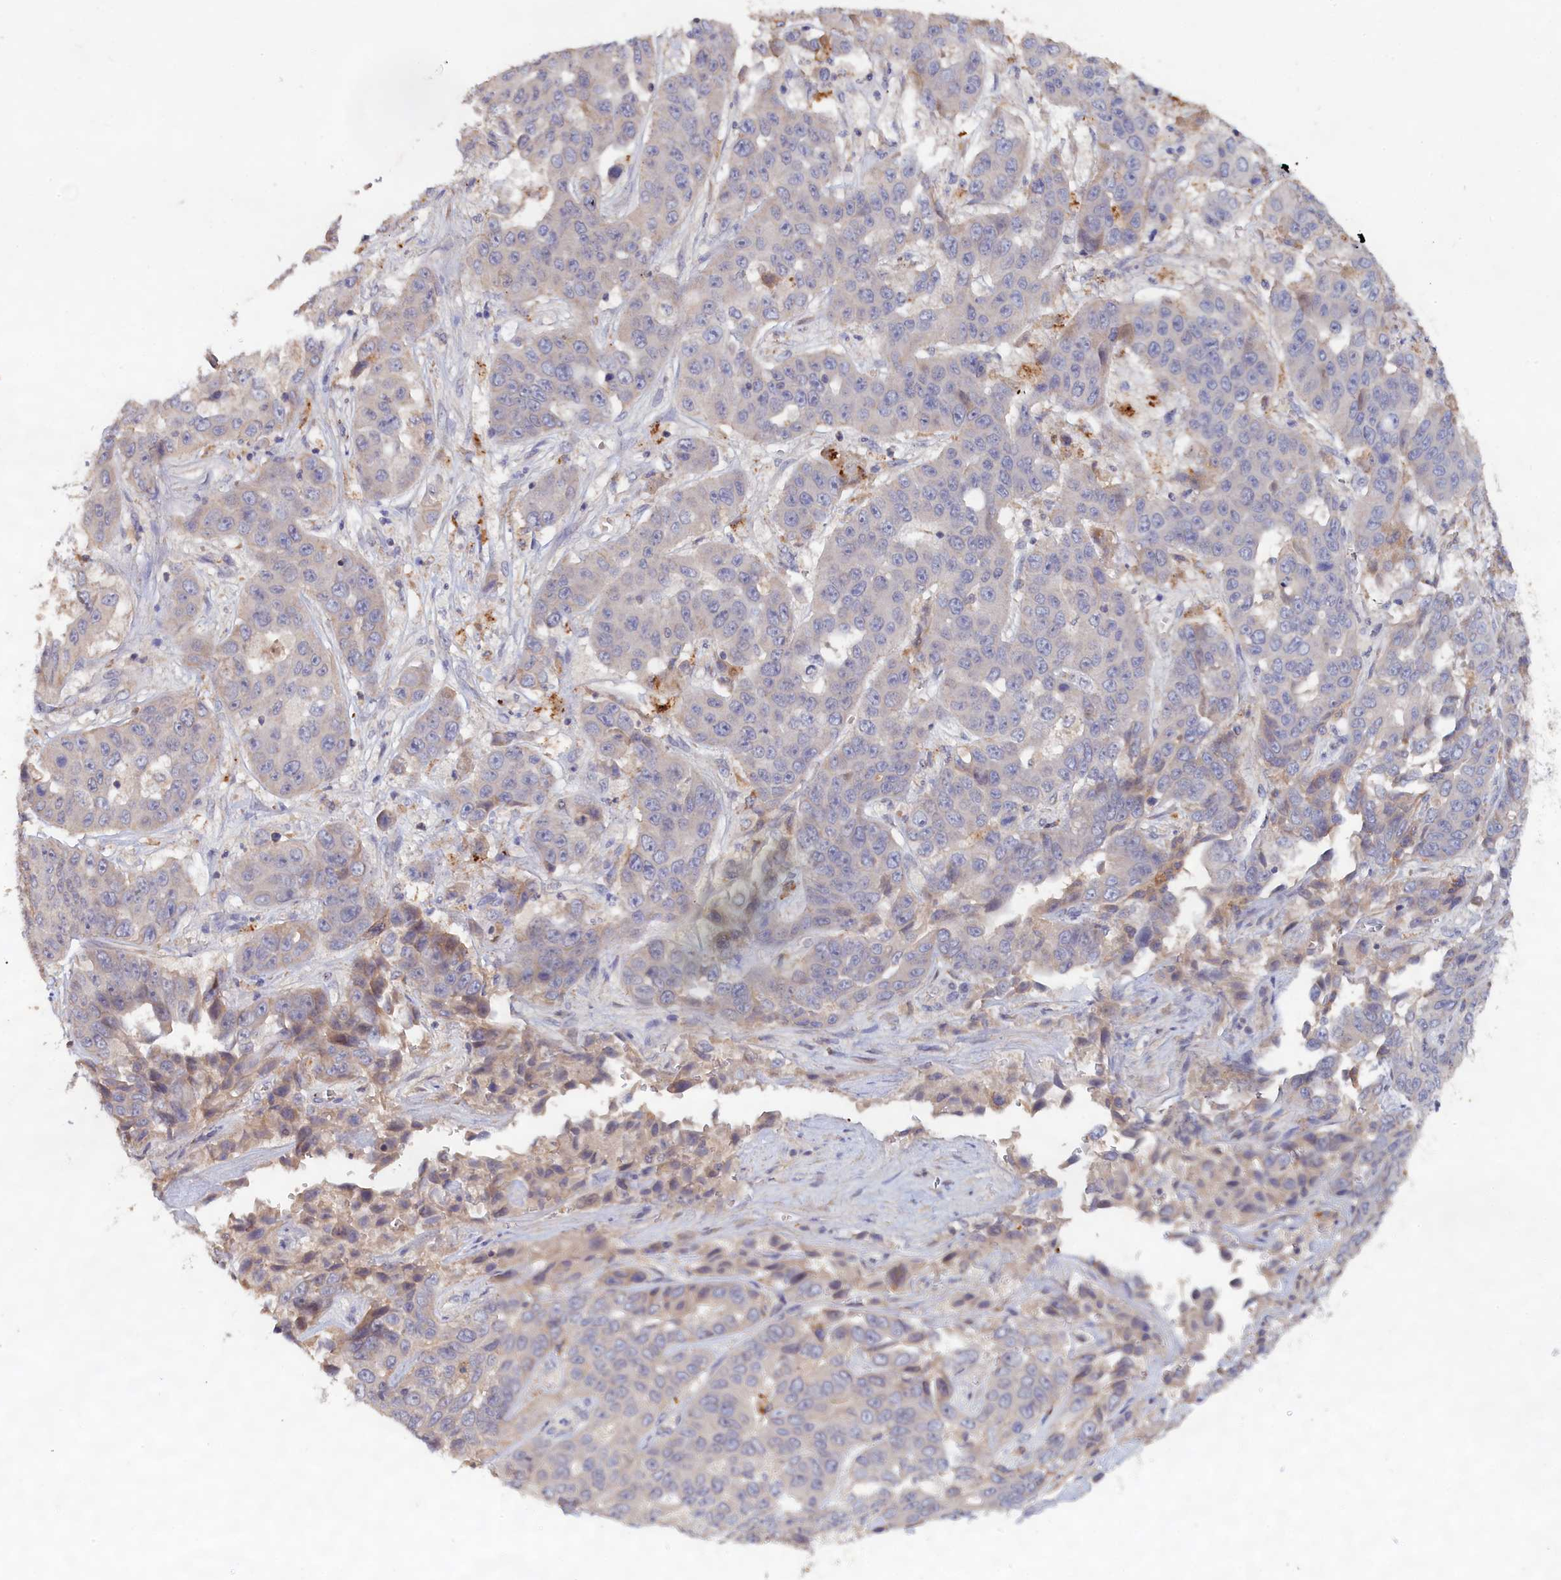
{"staining": {"intensity": "negative", "quantity": "none", "location": "none"}, "tissue": "liver cancer", "cell_type": "Tumor cells", "image_type": "cancer", "snomed": [{"axis": "morphology", "description": "Cholangiocarcinoma"}, {"axis": "topography", "description": "Liver"}], "caption": "Photomicrograph shows no protein positivity in tumor cells of cholangiocarcinoma (liver) tissue.", "gene": "CELF5", "patient": {"sex": "female", "age": 52}}